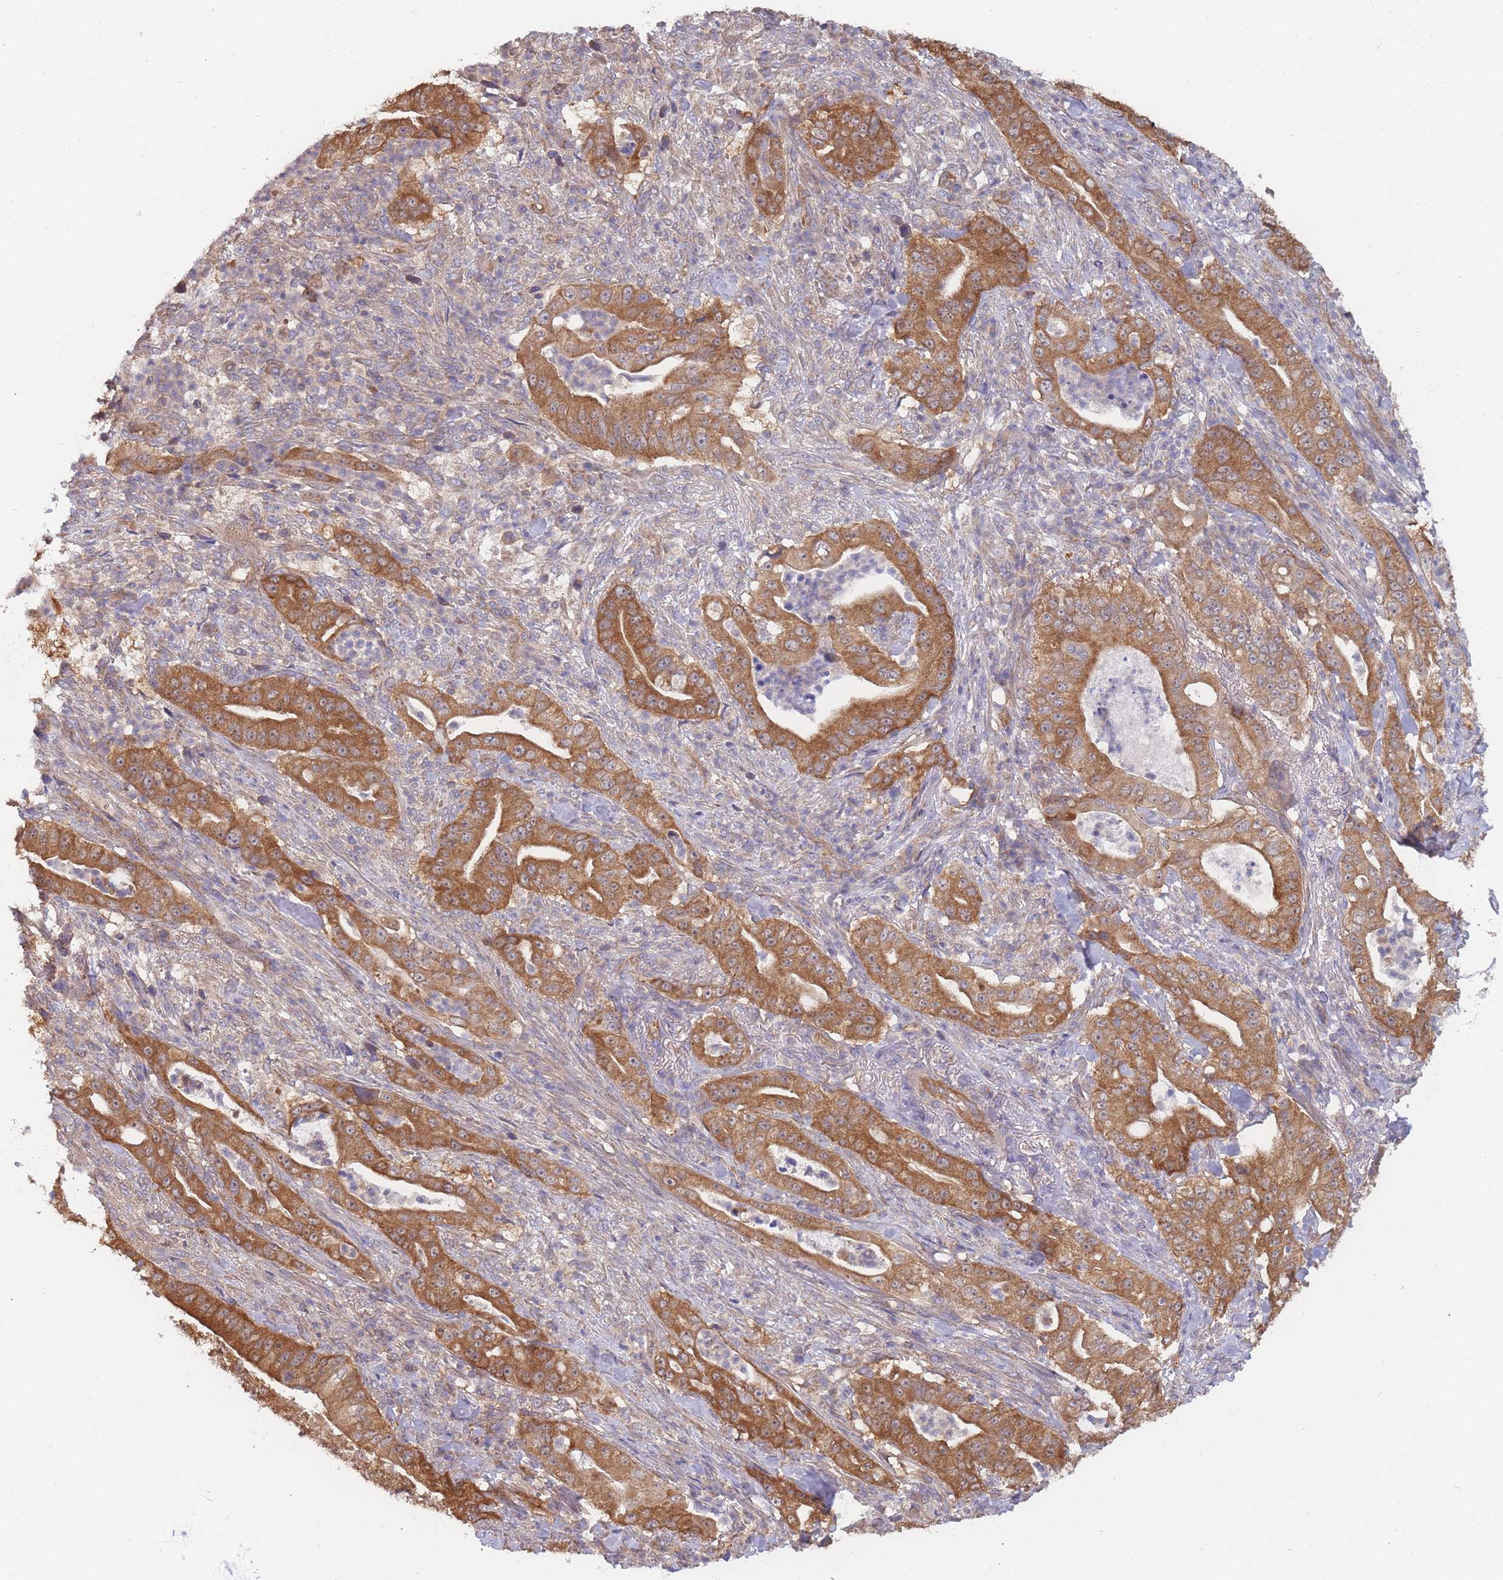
{"staining": {"intensity": "strong", "quantity": ">75%", "location": "cytoplasmic/membranous"}, "tissue": "pancreatic cancer", "cell_type": "Tumor cells", "image_type": "cancer", "snomed": [{"axis": "morphology", "description": "Adenocarcinoma, NOS"}, {"axis": "topography", "description": "Pancreas"}], "caption": "Brown immunohistochemical staining in human pancreatic adenocarcinoma demonstrates strong cytoplasmic/membranous staining in about >75% of tumor cells.", "gene": "MRPS18B", "patient": {"sex": "male", "age": 71}}